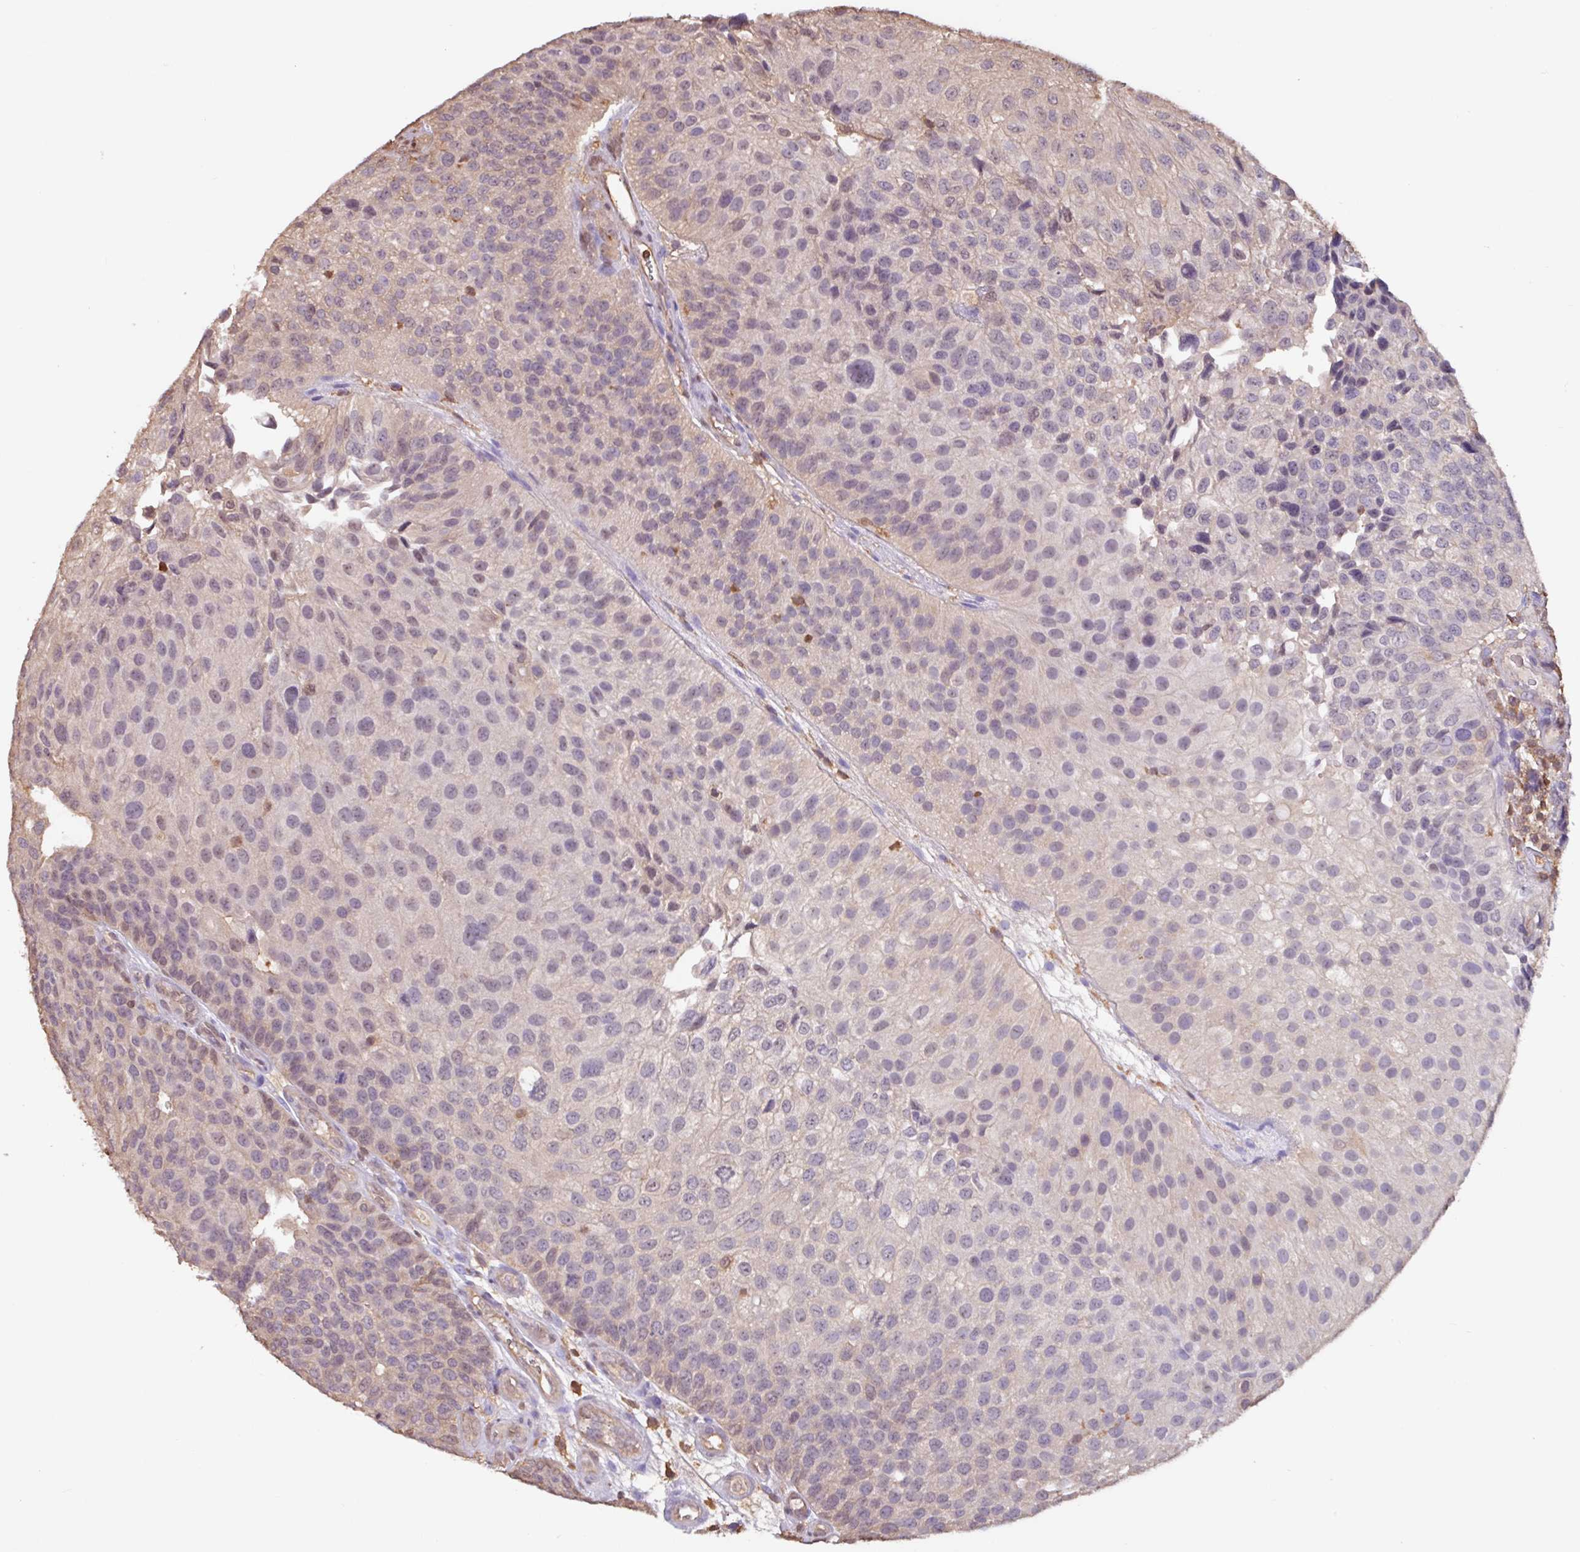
{"staining": {"intensity": "weak", "quantity": "<25%", "location": "cytoplasmic/membranous"}, "tissue": "urothelial cancer", "cell_type": "Tumor cells", "image_type": "cancer", "snomed": [{"axis": "morphology", "description": "Urothelial carcinoma, NOS"}, {"axis": "topography", "description": "Urinary bladder"}], "caption": "IHC of human urothelial cancer shows no staining in tumor cells.", "gene": "ARHGDIB", "patient": {"sex": "male", "age": 87}}